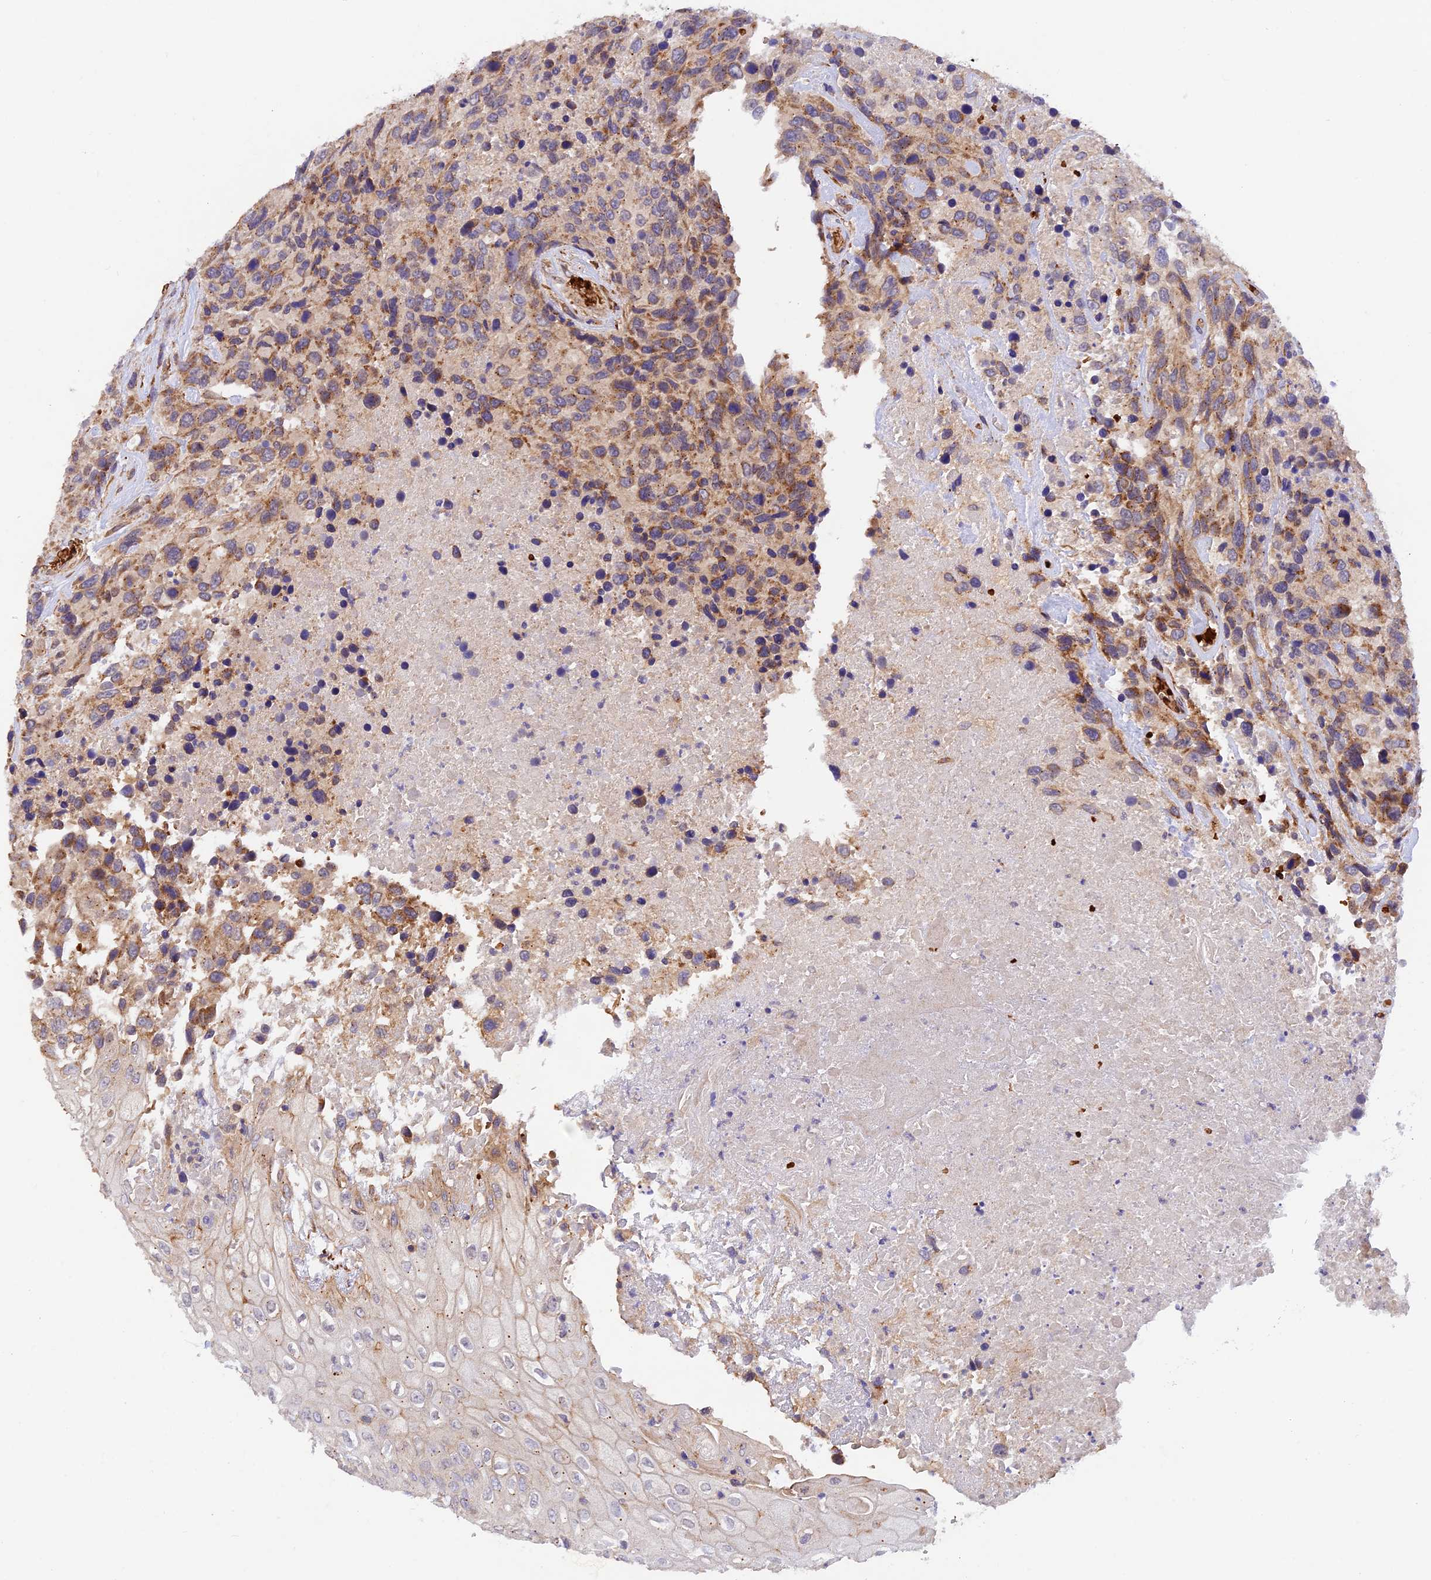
{"staining": {"intensity": "moderate", "quantity": "25%-75%", "location": "cytoplasmic/membranous"}, "tissue": "urothelial cancer", "cell_type": "Tumor cells", "image_type": "cancer", "snomed": [{"axis": "morphology", "description": "Urothelial carcinoma, High grade"}, {"axis": "topography", "description": "Urinary bladder"}], "caption": "Tumor cells exhibit medium levels of moderate cytoplasmic/membranous staining in approximately 25%-75% of cells in urothelial cancer.", "gene": "WDFY4", "patient": {"sex": "female", "age": 70}}